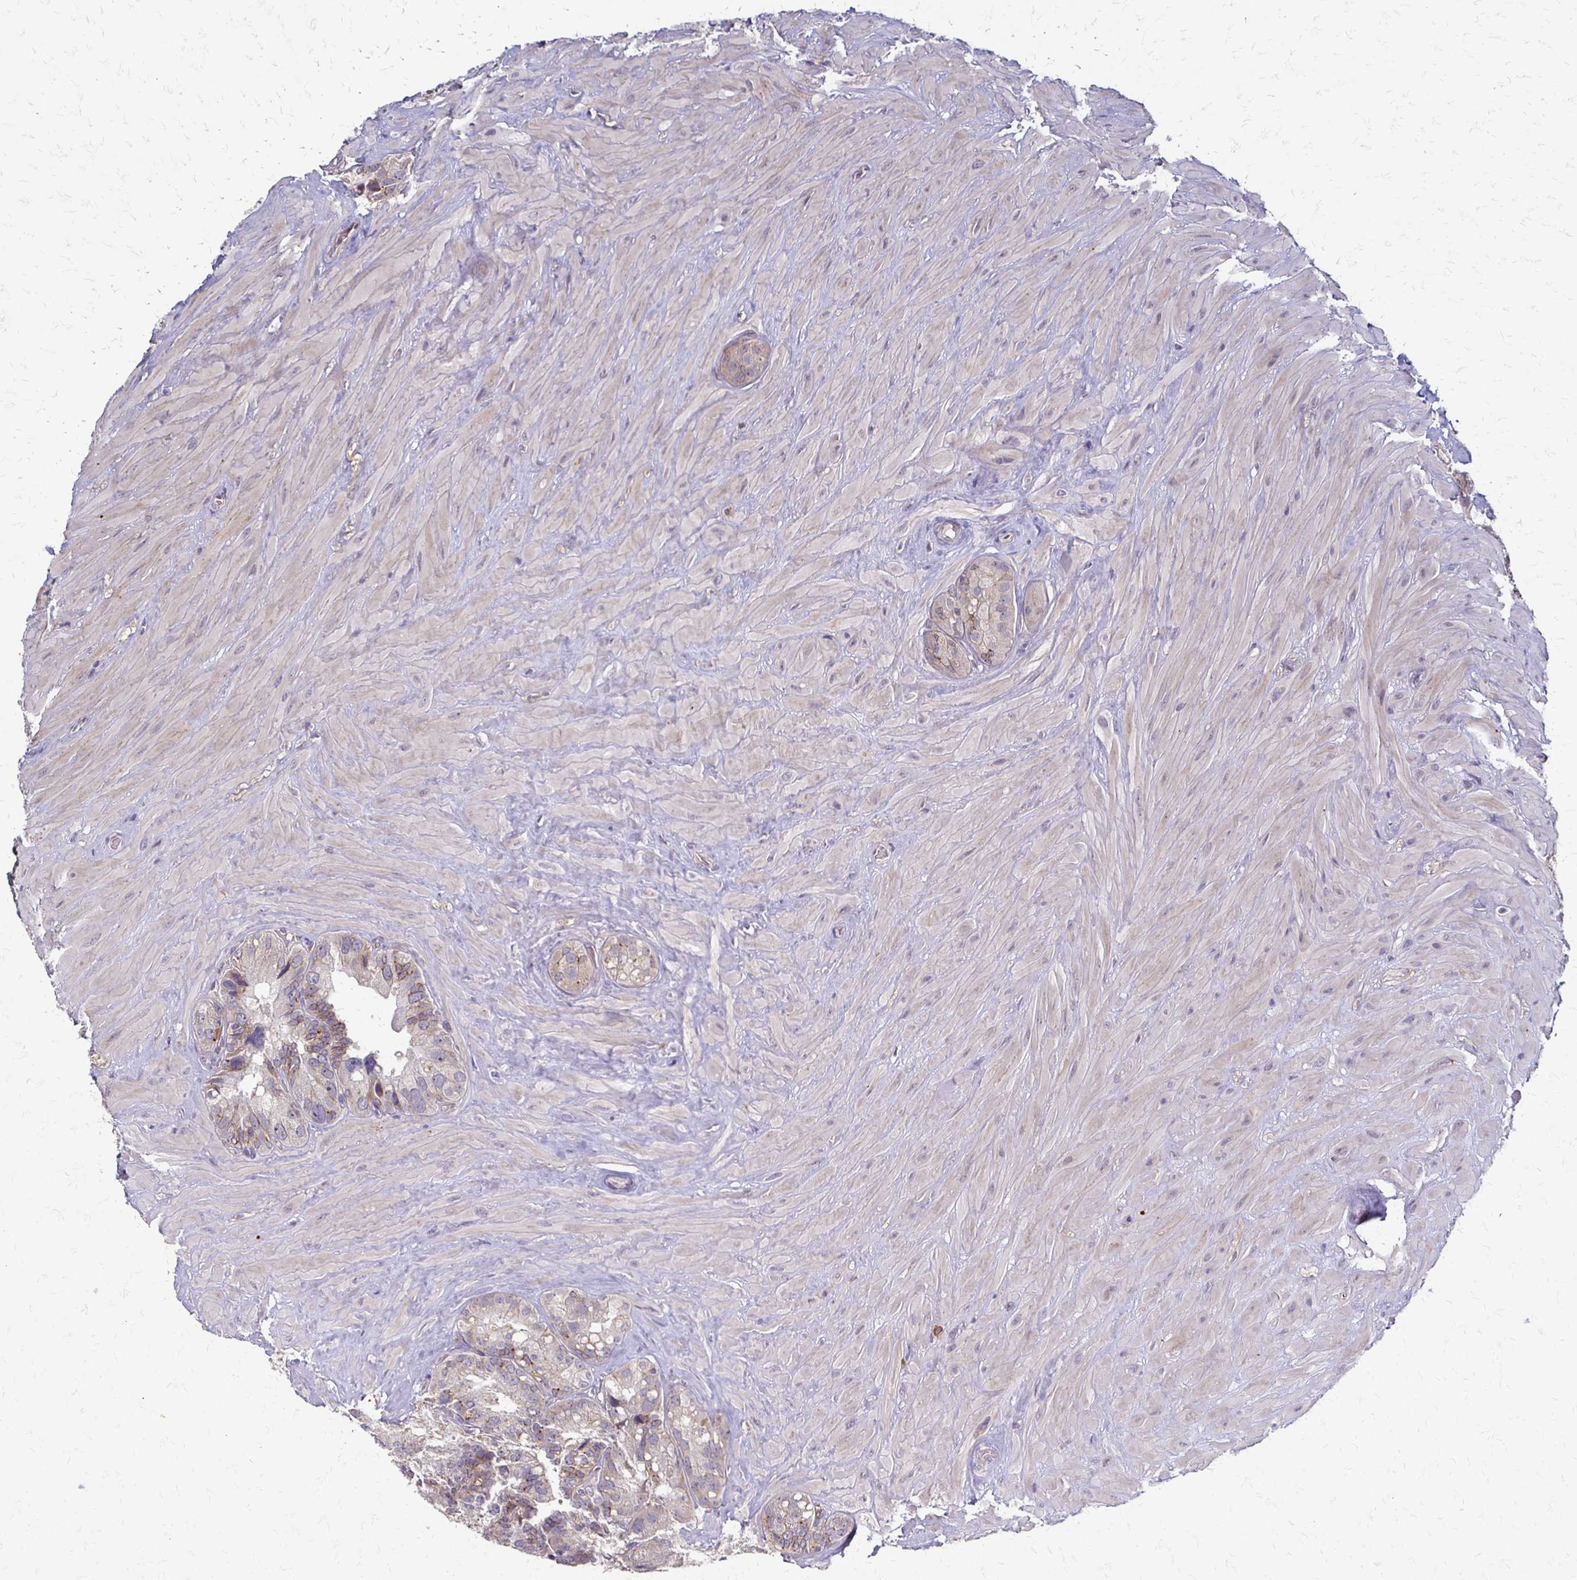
{"staining": {"intensity": "weak", "quantity": "<25%", "location": "cytoplasmic/membranous"}, "tissue": "seminal vesicle", "cell_type": "Glandular cells", "image_type": "normal", "snomed": [{"axis": "morphology", "description": "Normal tissue, NOS"}, {"axis": "topography", "description": "Seminal veicle"}], "caption": "Photomicrograph shows no protein positivity in glandular cells of benign seminal vesicle. (Brightfield microscopy of DAB IHC at high magnification).", "gene": "SLC9A9", "patient": {"sex": "male", "age": 60}}